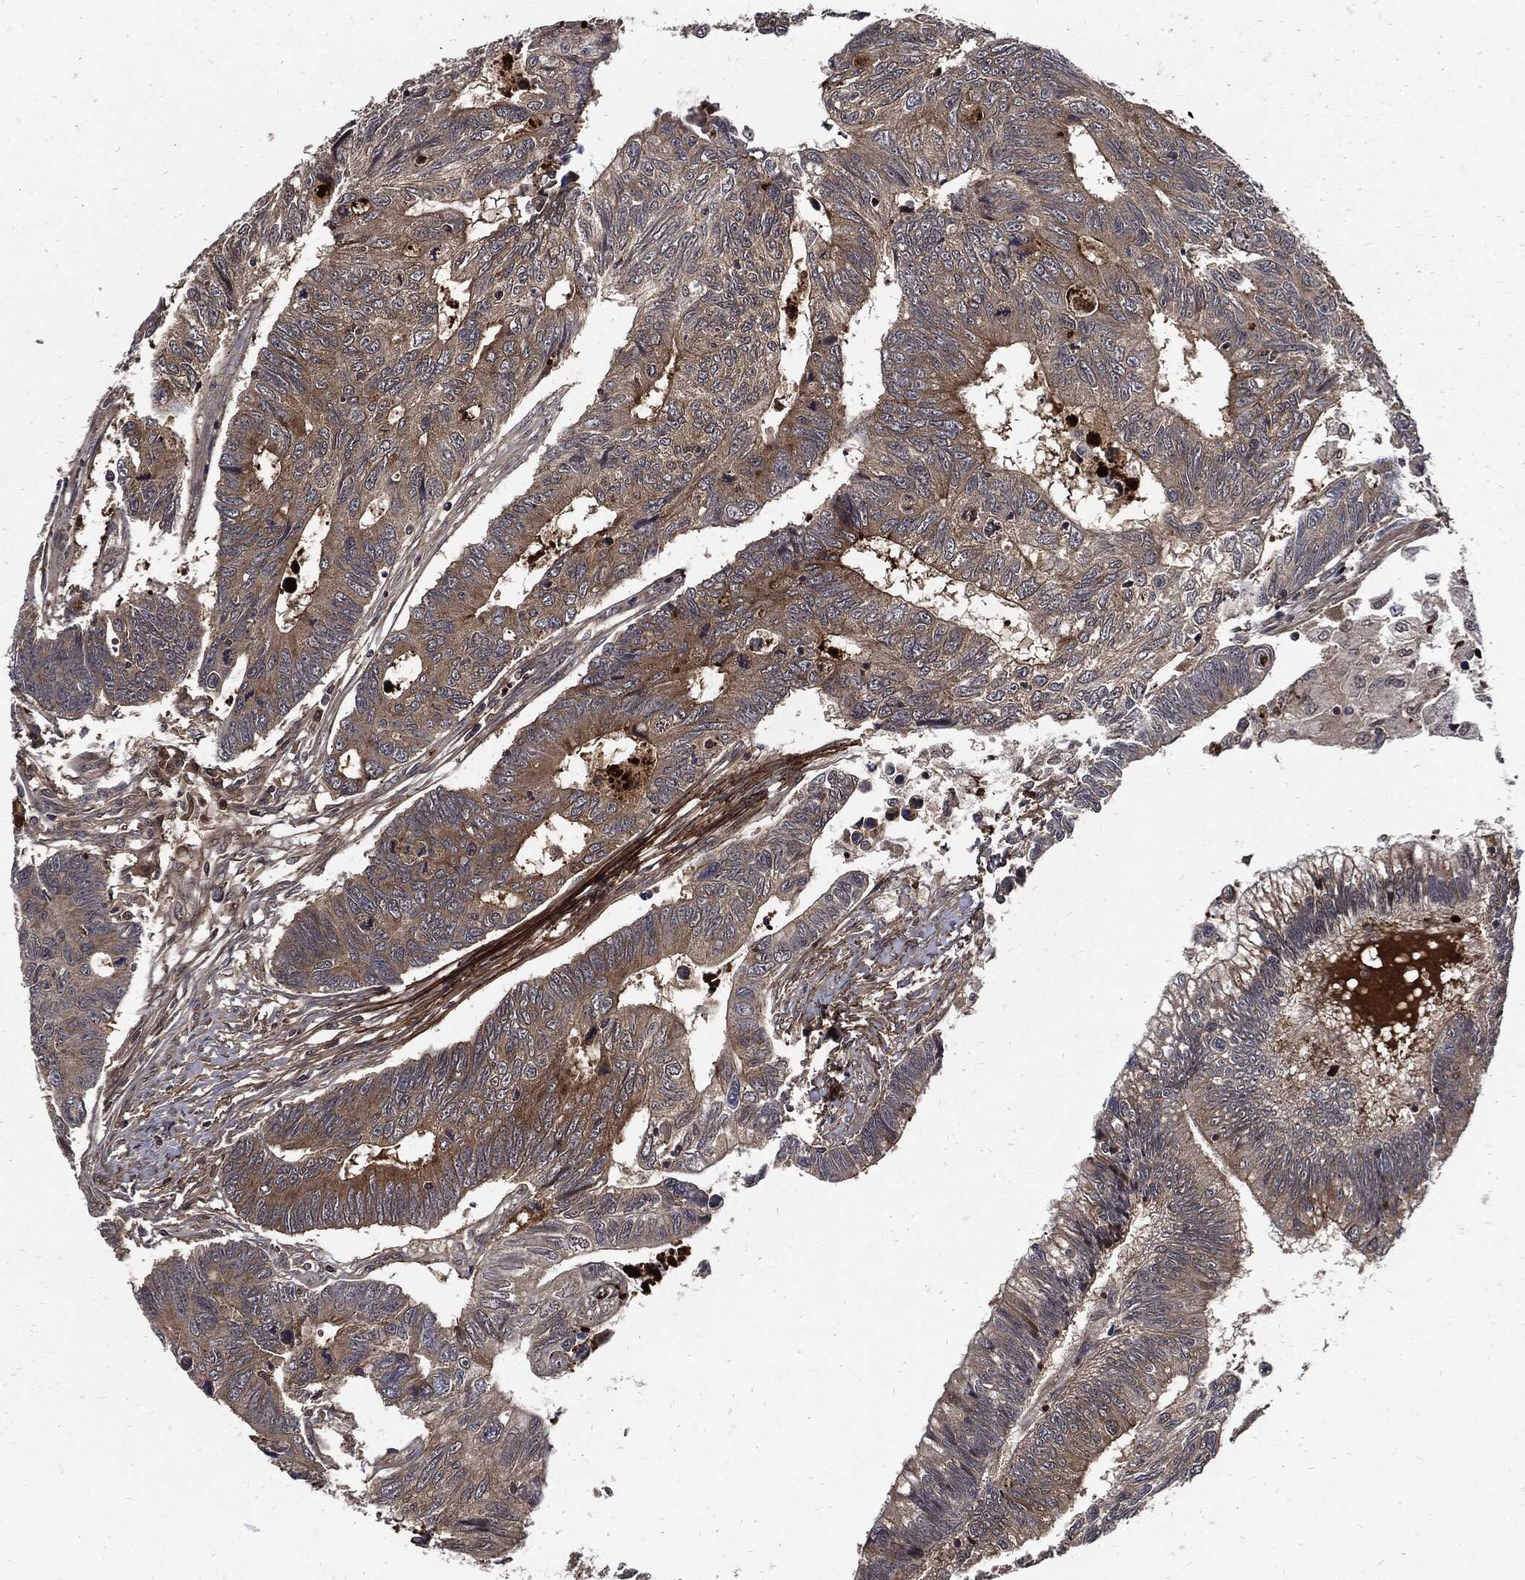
{"staining": {"intensity": "moderate", "quantity": "25%-75%", "location": "cytoplasmic/membranous"}, "tissue": "colorectal cancer", "cell_type": "Tumor cells", "image_type": "cancer", "snomed": [{"axis": "morphology", "description": "Adenocarcinoma, NOS"}, {"axis": "topography", "description": "Colon"}], "caption": "Adenocarcinoma (colorectal) tissue reveals moderate cytoplasmic/membranous expression in approximately 25%-75% of tumor cells, visualized by immunohistochemistry.", "gene": "CLU", "patient": {"sex": "female", "age": 77}}